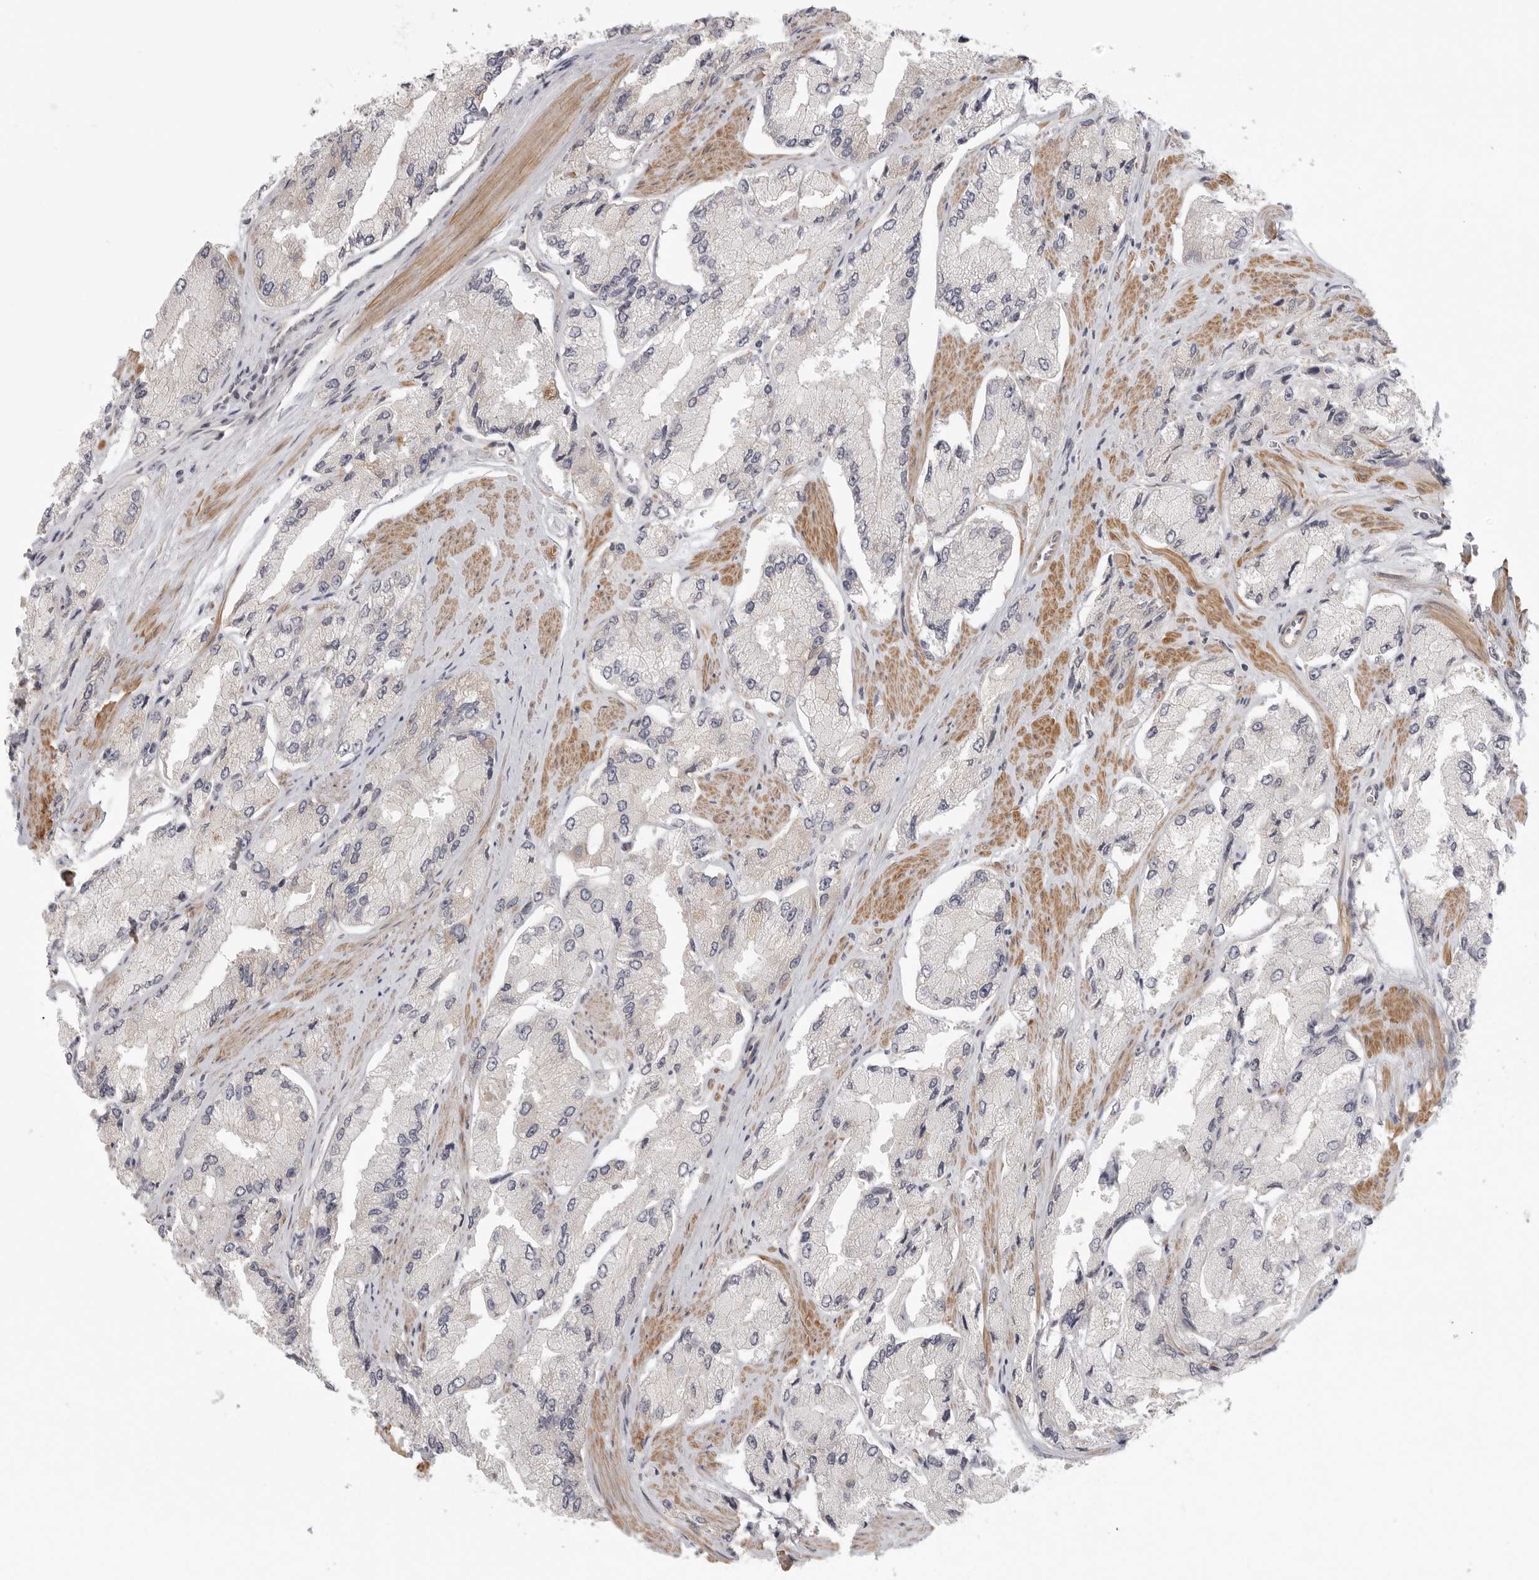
{"staining": {"intensity": "negative", "quantity": "none", "location": "none"}, "tissue": "prostate cancer", "cell_type": "Tumor cells", "image_type": "cancer", "snomed": [{"axis": "morphology", "description": "Adenocarcinoma, High grade"}, {"axis": "topography", "description": "Prostate"}], "caption": "This is a photomicrograph of IHC staining of prostate cancer, which shows no staining in tumor cells.", "gene": "CCPG1", "patient": {"sex": "male", "age": 58}}